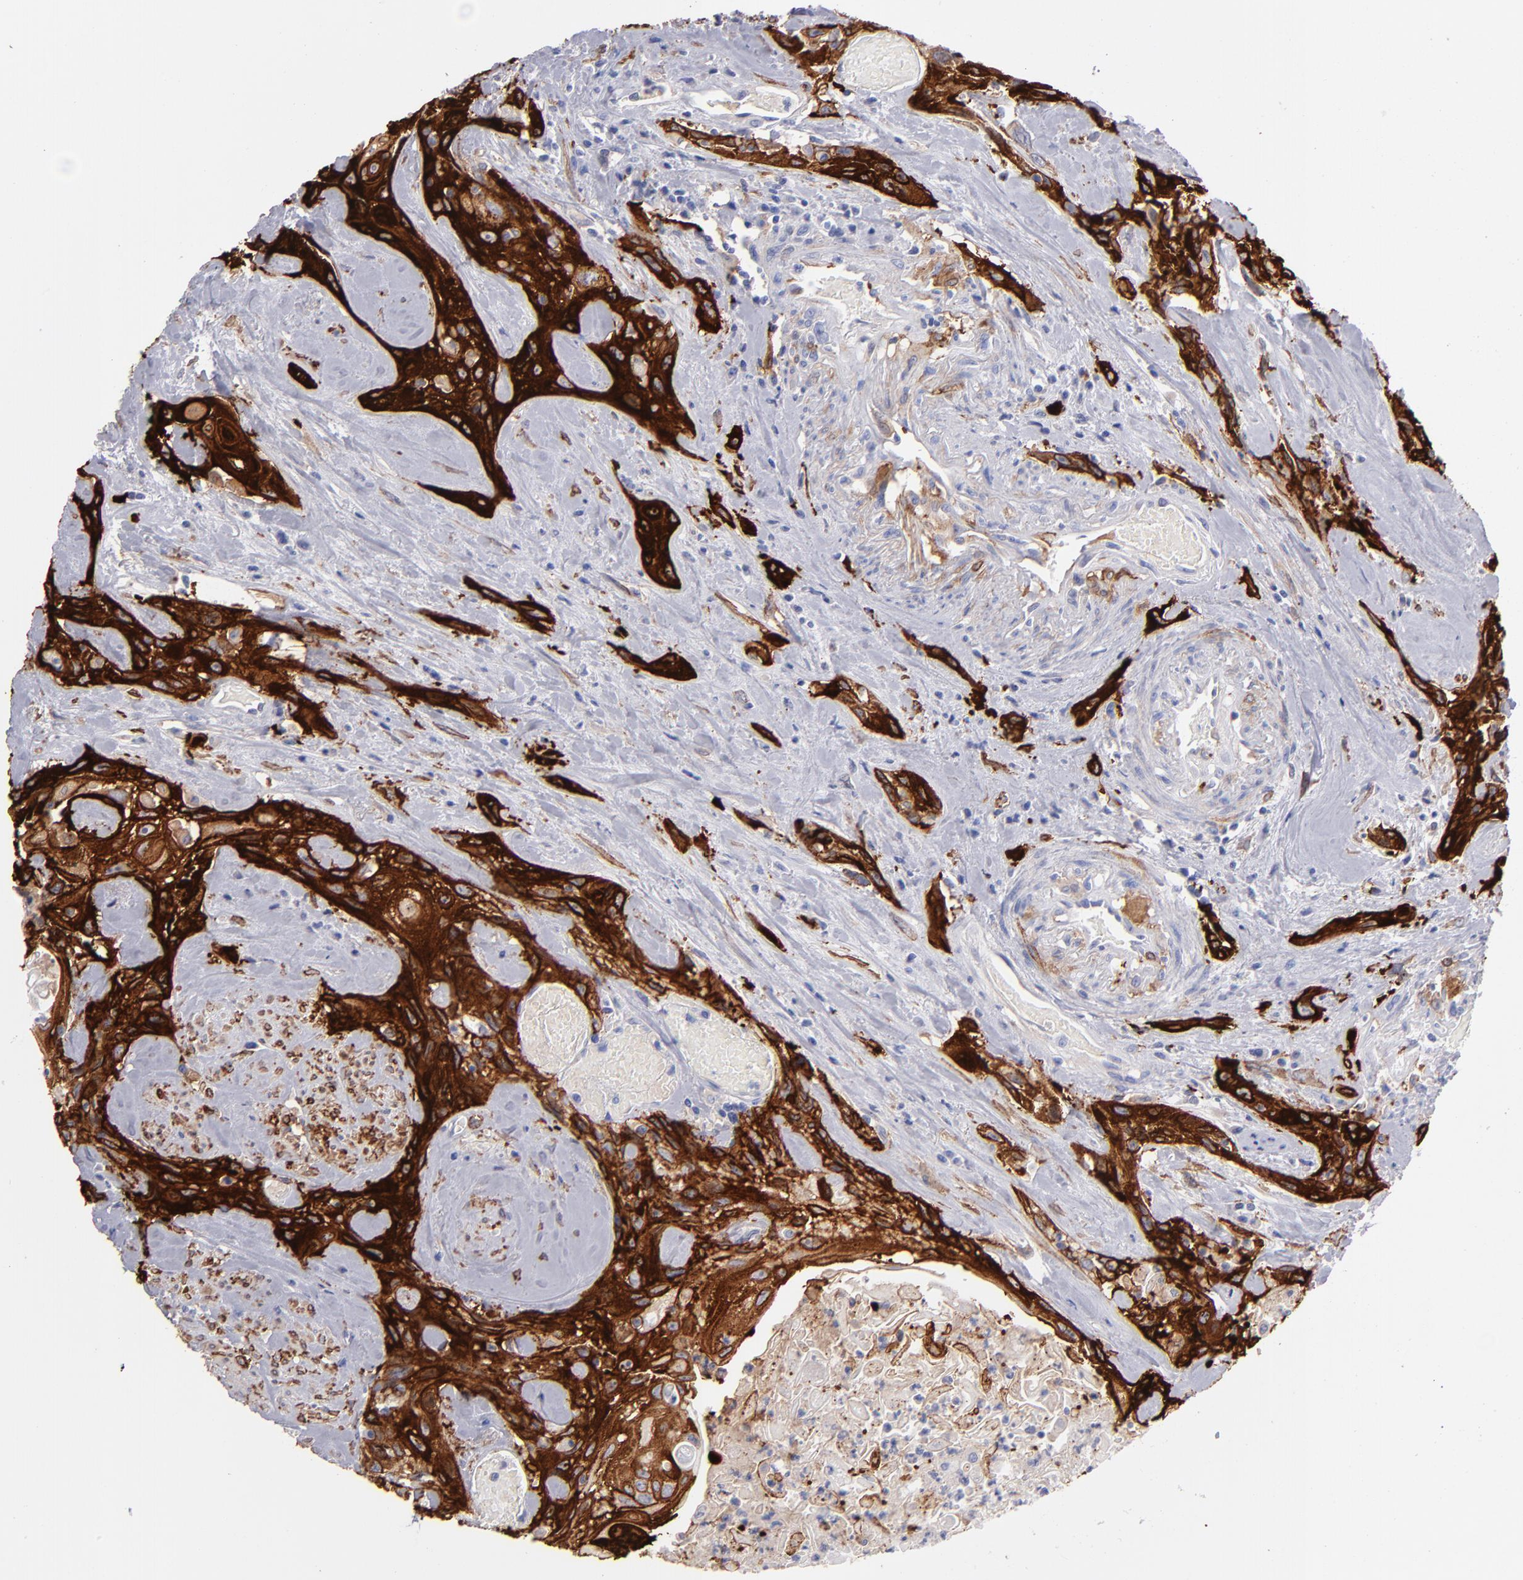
{"staining": {"intensity": "strong", "quantity": ">75%", "location": "cytoplasmic/membranous"}, "tissue": "urothelial cancer", "cell_type": "Tumor cells", "image_type": "cancer", "snomed": [{"axis": "morphology", "description": "Urothelial carcinoma, High grade"}, {"axis": "topography", "description": "Urinary bladder"}], "caption": "Urothelial cancer was stained to show a protein in brown. There is high levels of strong cytoplasmic/membranous positivity in approximately >75% of tumor cells.", "gene": "AHNAK2", "patient": {"sex": "female", "age": 84}}